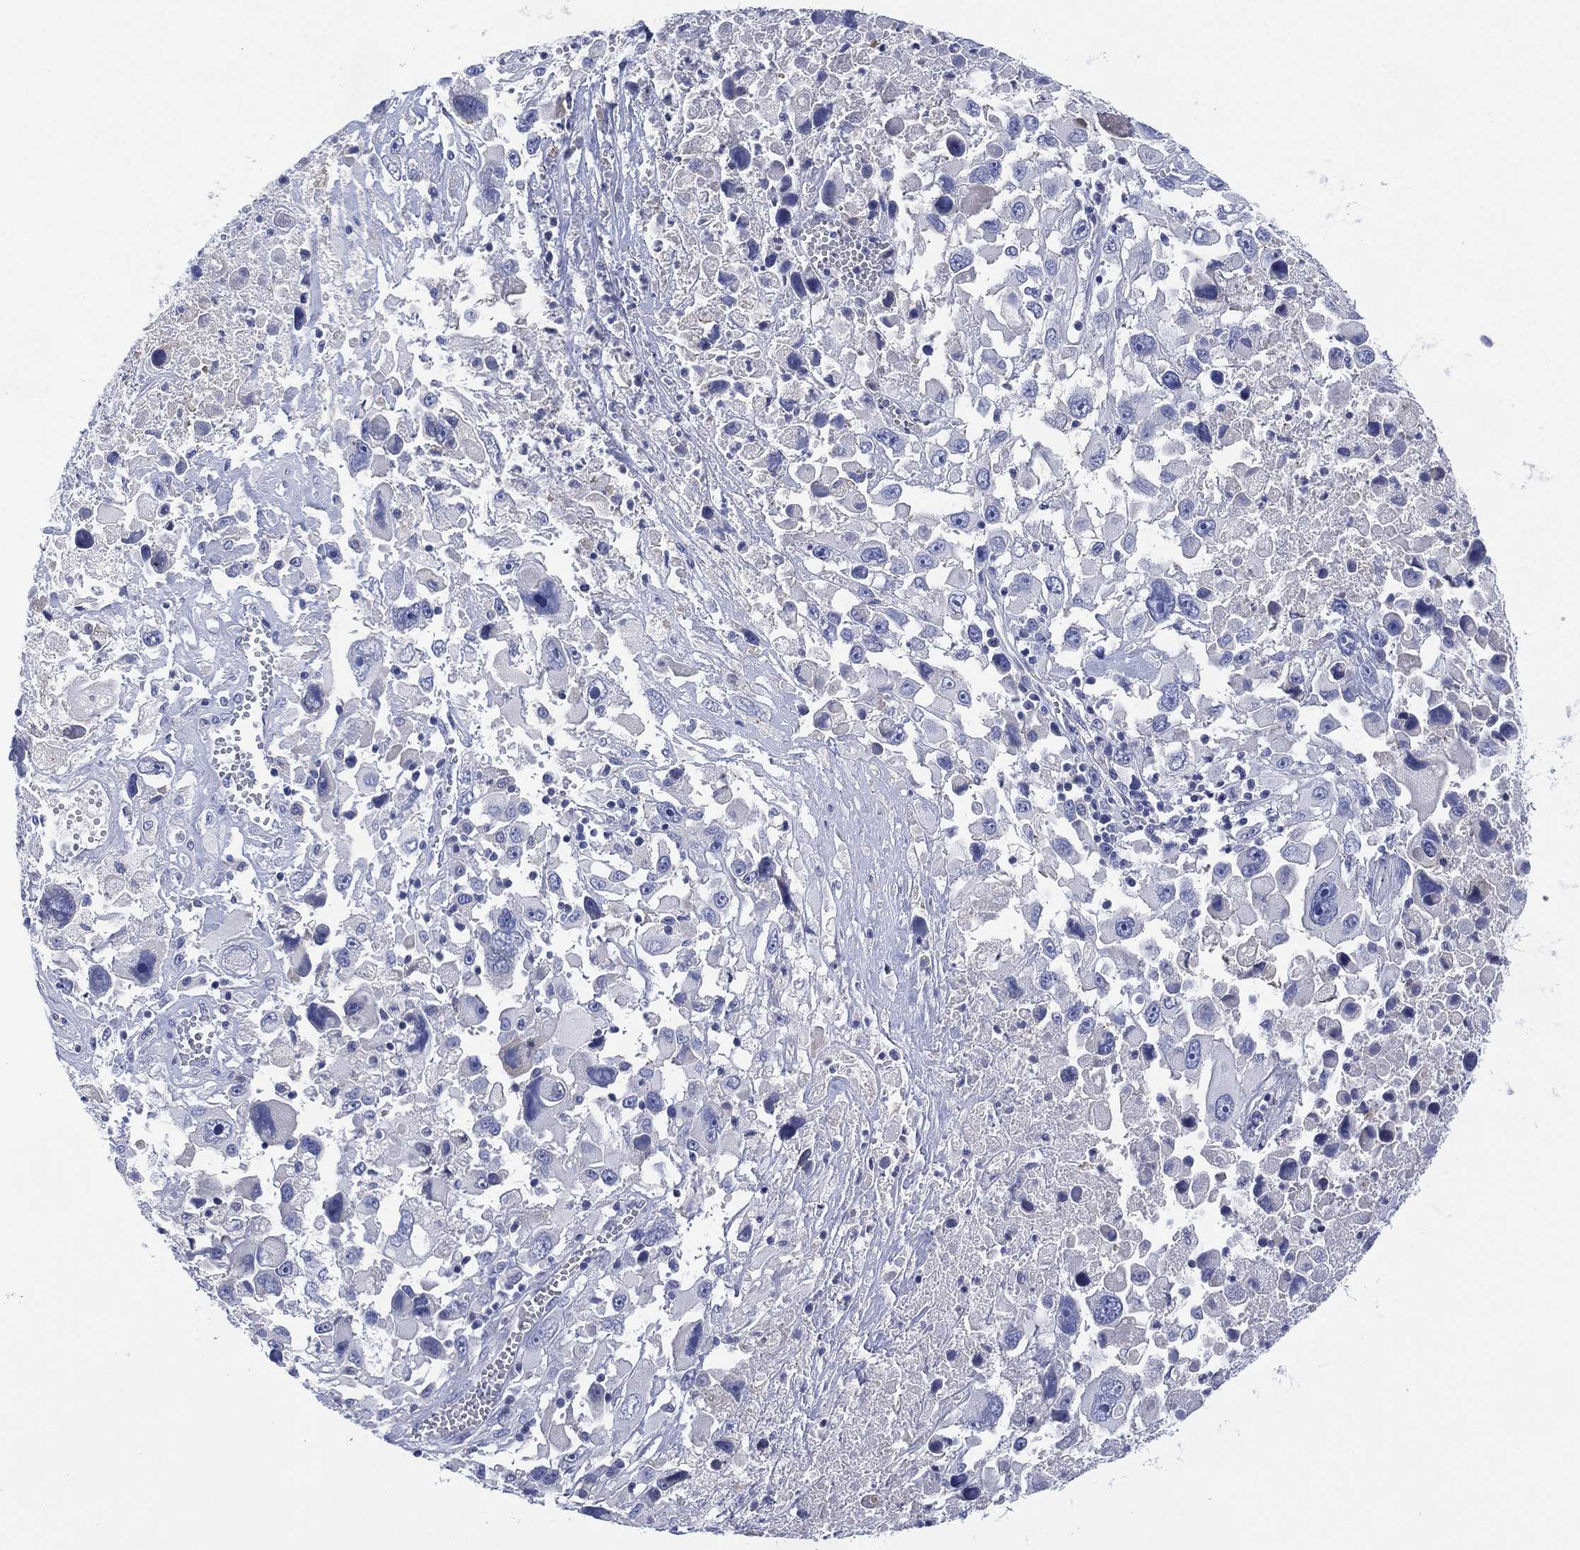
{"staining": {"intensity": "negative", "quantity": "none", "location": "none"}, "tissue": "melanoma", "cell_type": "Tumor cells", "image_type": "cancer", "snomed": [{"axis": "morphology", "description": "Malignant melanoma, Metastatic site"}, {"axis": "topography", "description": "Soft tissue"}], "caption": "The photomicrograph exhibits no significant positivity in tumor cells of melanoma.", "gene": "CHRNA3", "patient": {"sex": "male", "age": 50}}